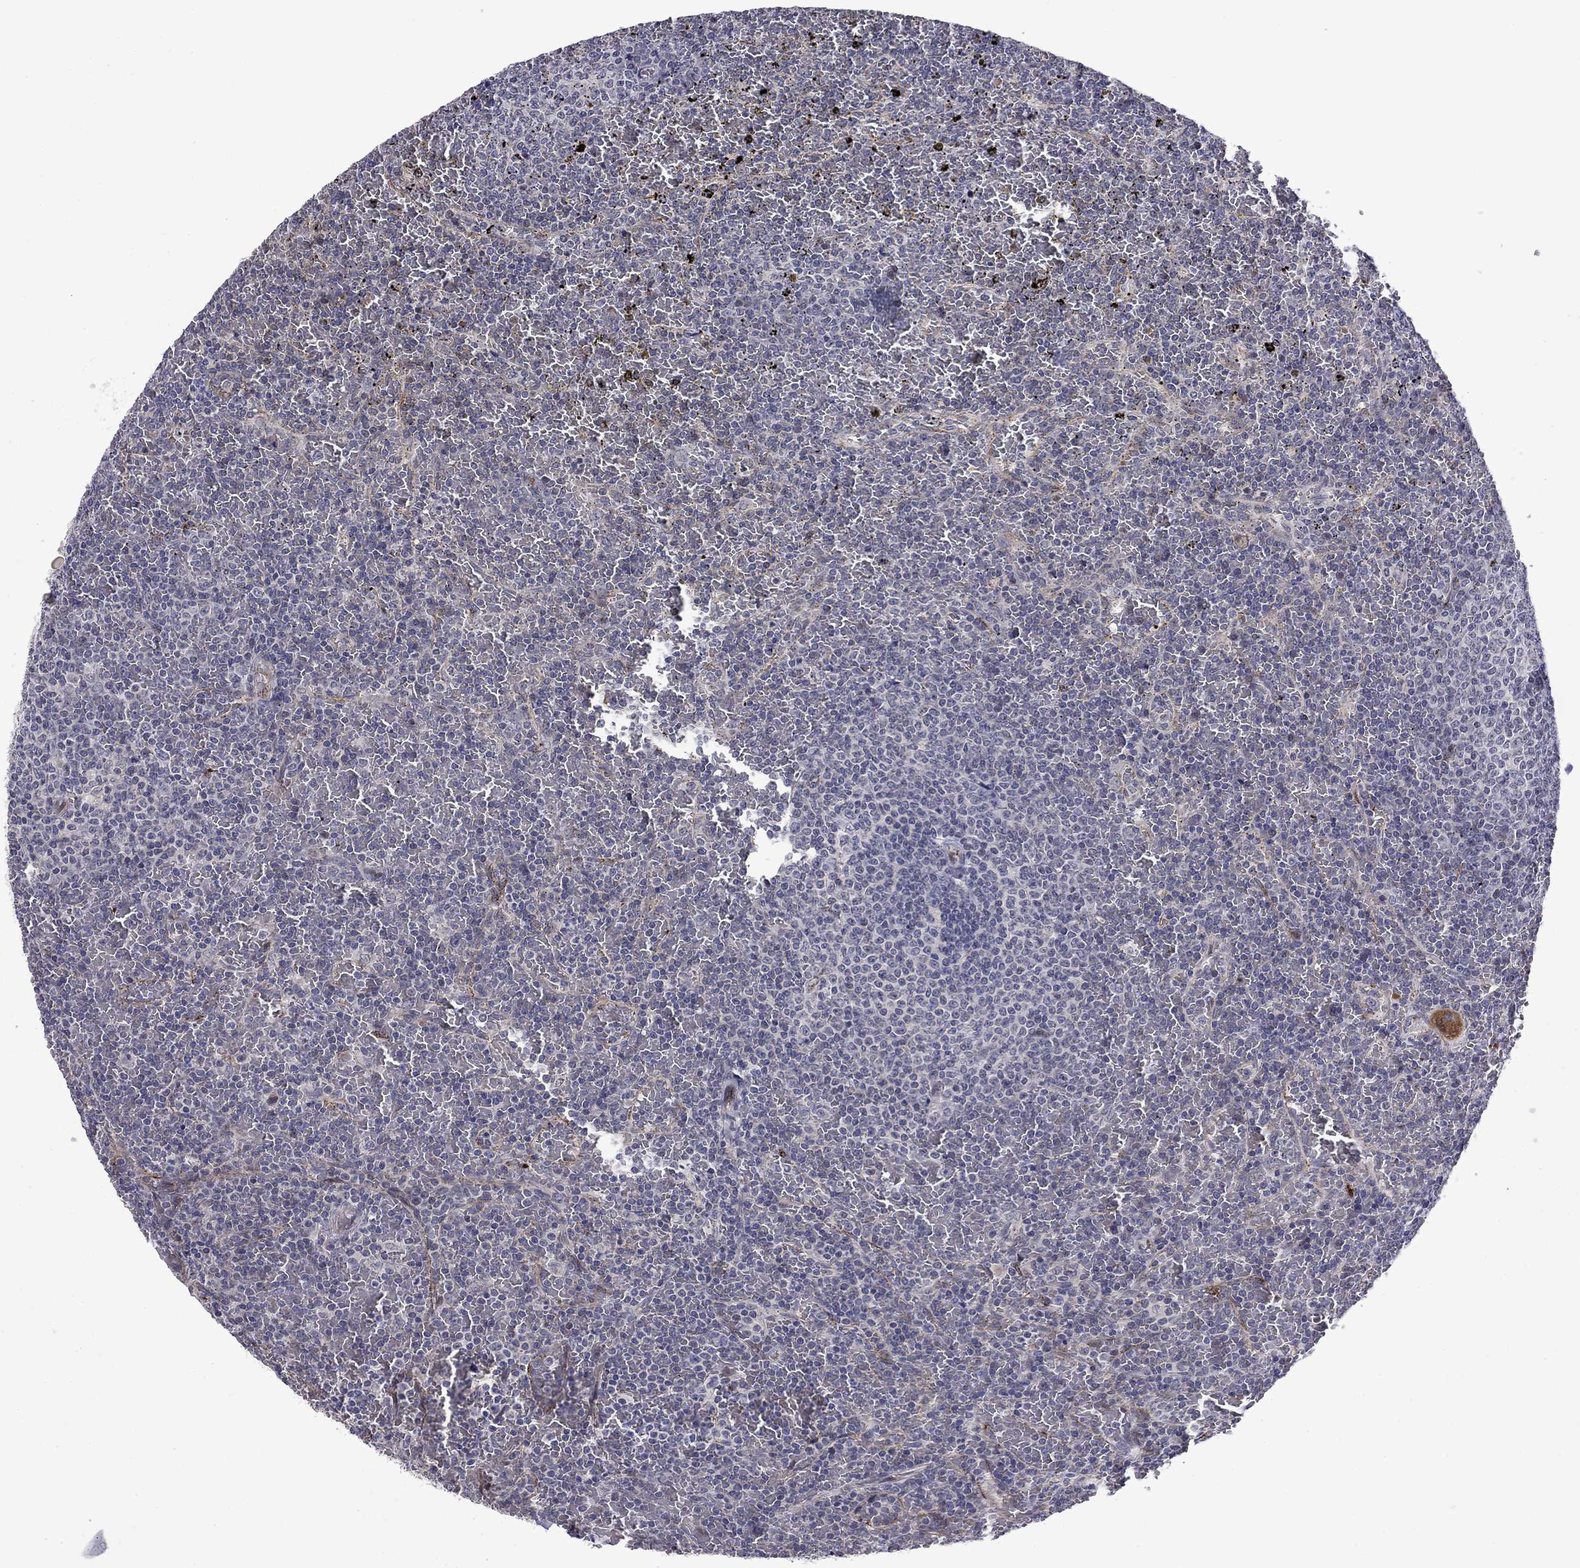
{"staining": {"intensity": "negative", "quantity": "none", "location": "none"}, "tissue": "lymphoma", "cell_type": "Tumor cells", "image_type": "cancer", "snomed": [{"axis": "morphology", "description": "Malignant lymphoma, non-Hodgkin's type, Low grade"}, {"axis": "topography", "description": "Spleen"}], "caption": "This is an immunohistochemistry photomicrograph of lymphoma. There is no staining in tumor cells.", "gene": "SLITRK1", "patient": {"sex": "female", "age": 77}}